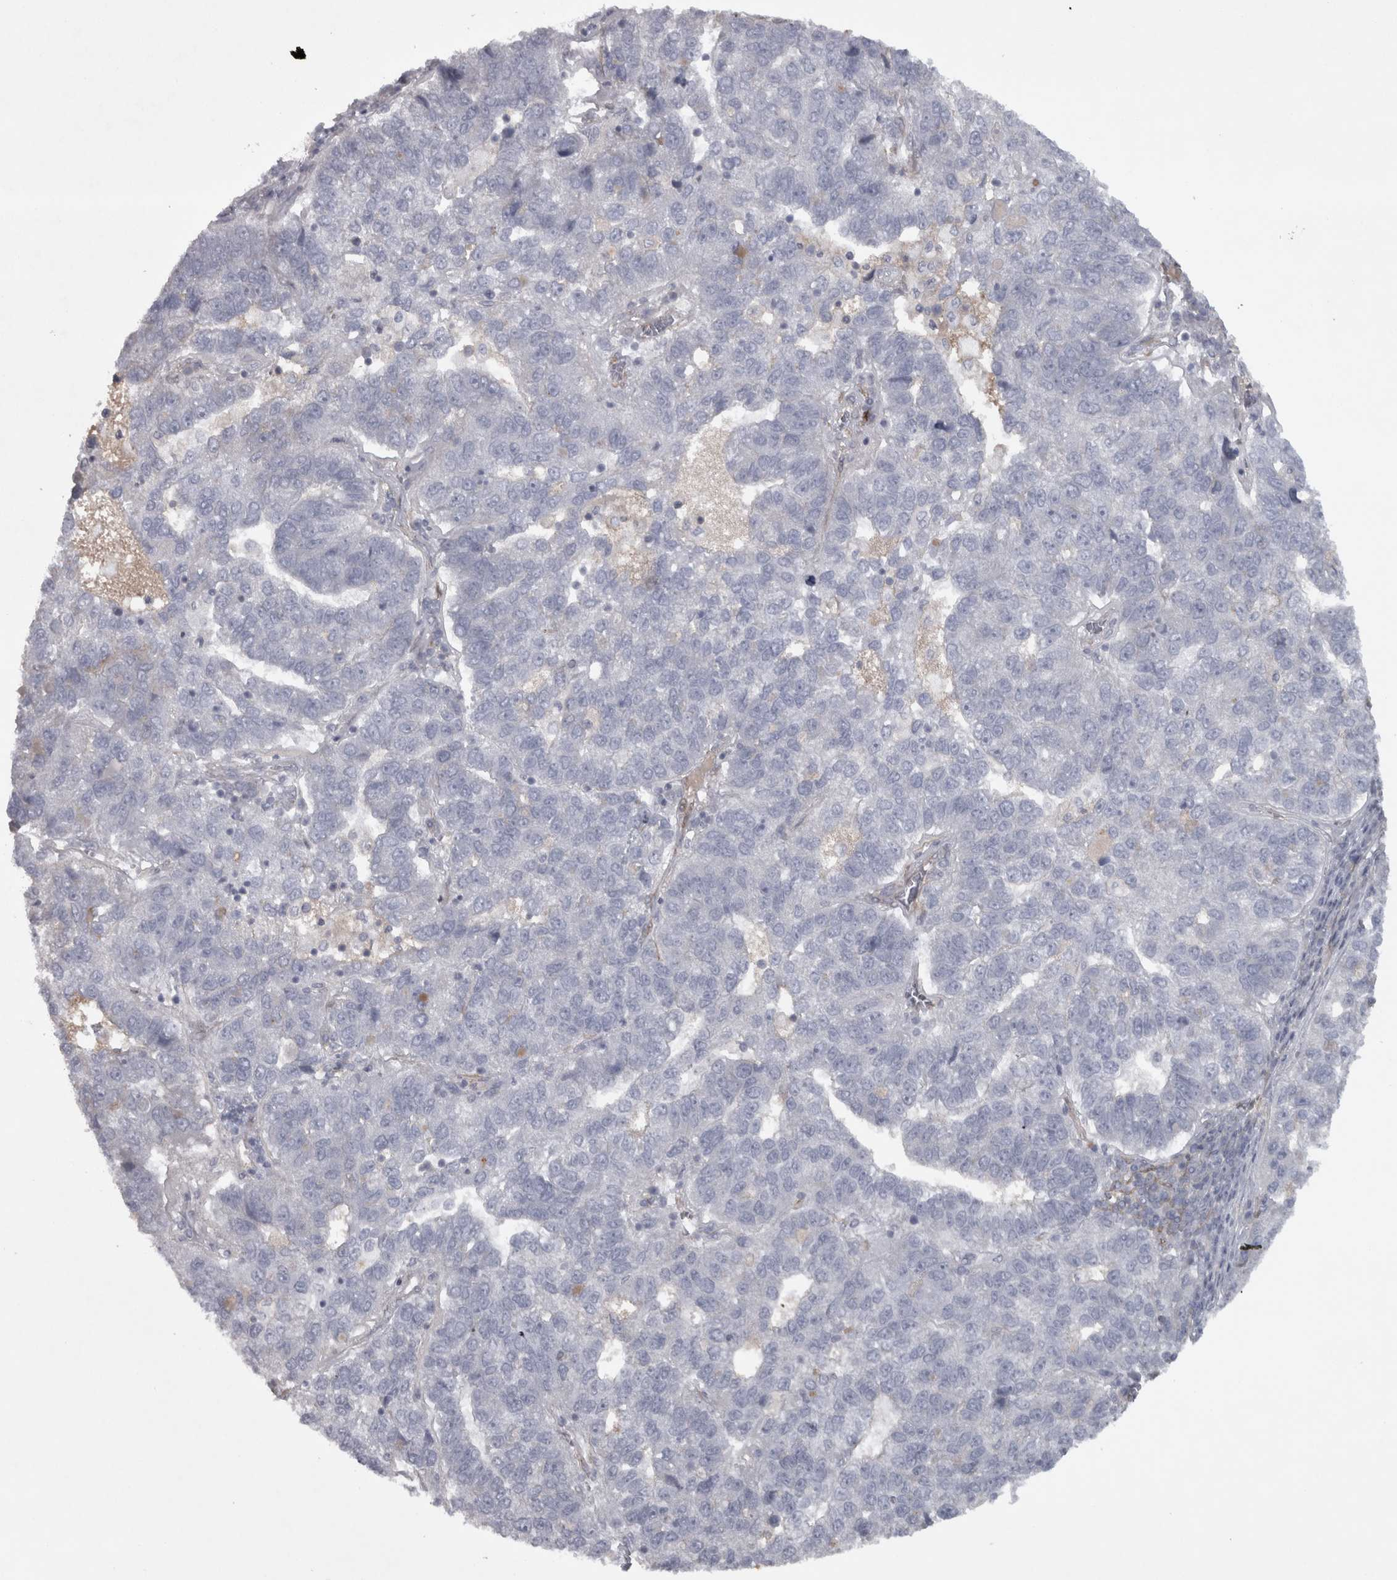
{"staining": {"intensity": "negative", "quantity": "none", "location": "none"}, "tissue": "pancreatic cancer", "cell_type": "Tumor cells", "image_type": "cancer", "snomed": [{"axis": "morphology", "description": "Adenocarcinoma, NOS"}, {"axis": "topography", "description": "Pancreas"}], "caption": "Pancreatic adenocarcinoma stained for a protein using IHC exhibits no positivity tumor cells.", "gene": "PPP1R12B", "patient": {"sex": "female", "age": 61}}